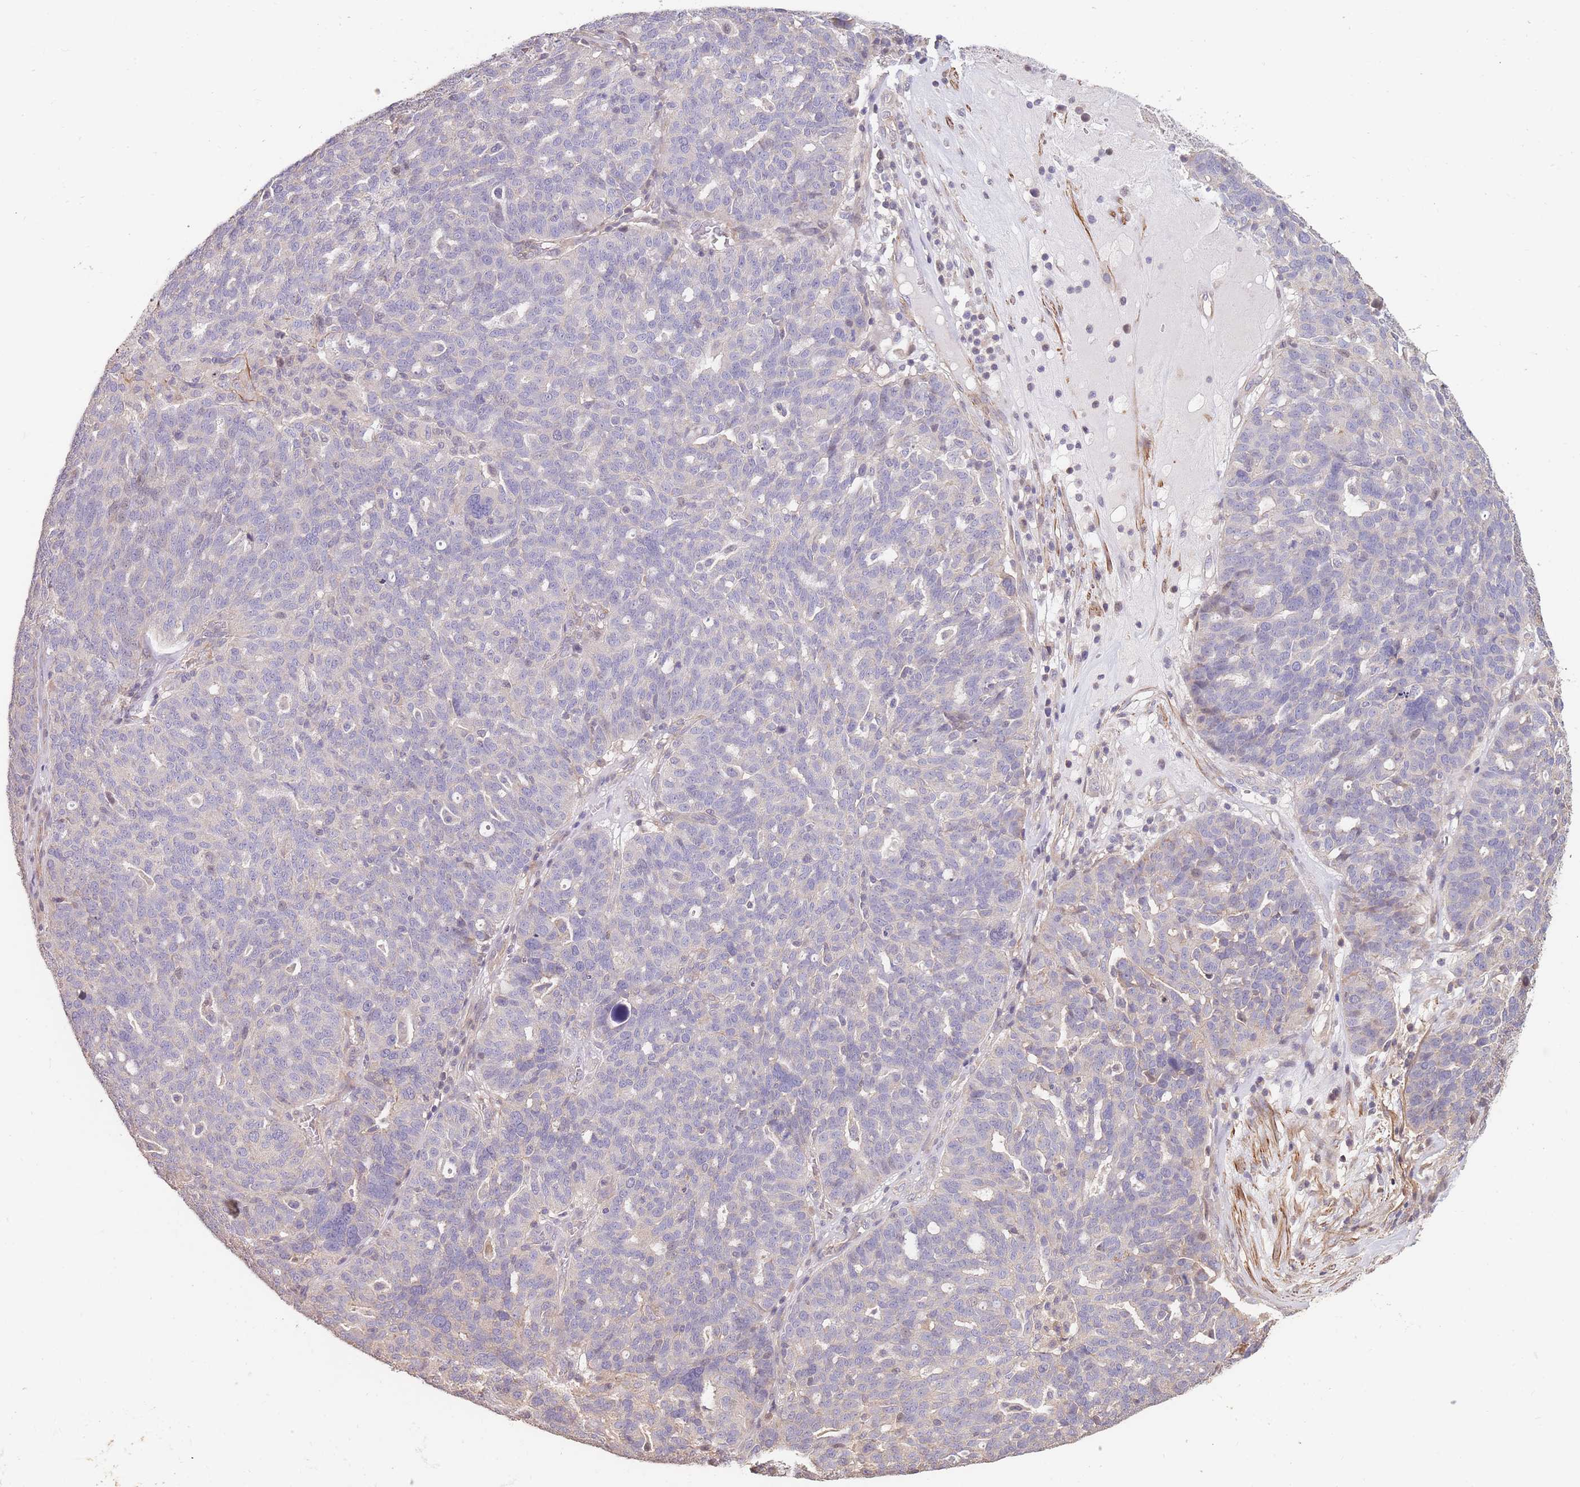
{"staining": {"intensity": "negative", "quantity": "none", "location": "none"}, "tissue": "ovarian cancer", "cell_type": "Tumor cells", "image_type": "cancer", "snomed": [{"axis": "morphology", "description": "Cystadenocarcinoma, serous, NOS"}, {"axis": "topography", "description": "Ovary"}], "caption": "The micrograph demonstrates no significant expression in tumor cells of ovarian serous cystadenocarcinoma.", "gene": "NLRC4", "patient": {"sex": "female", "age": 59}}